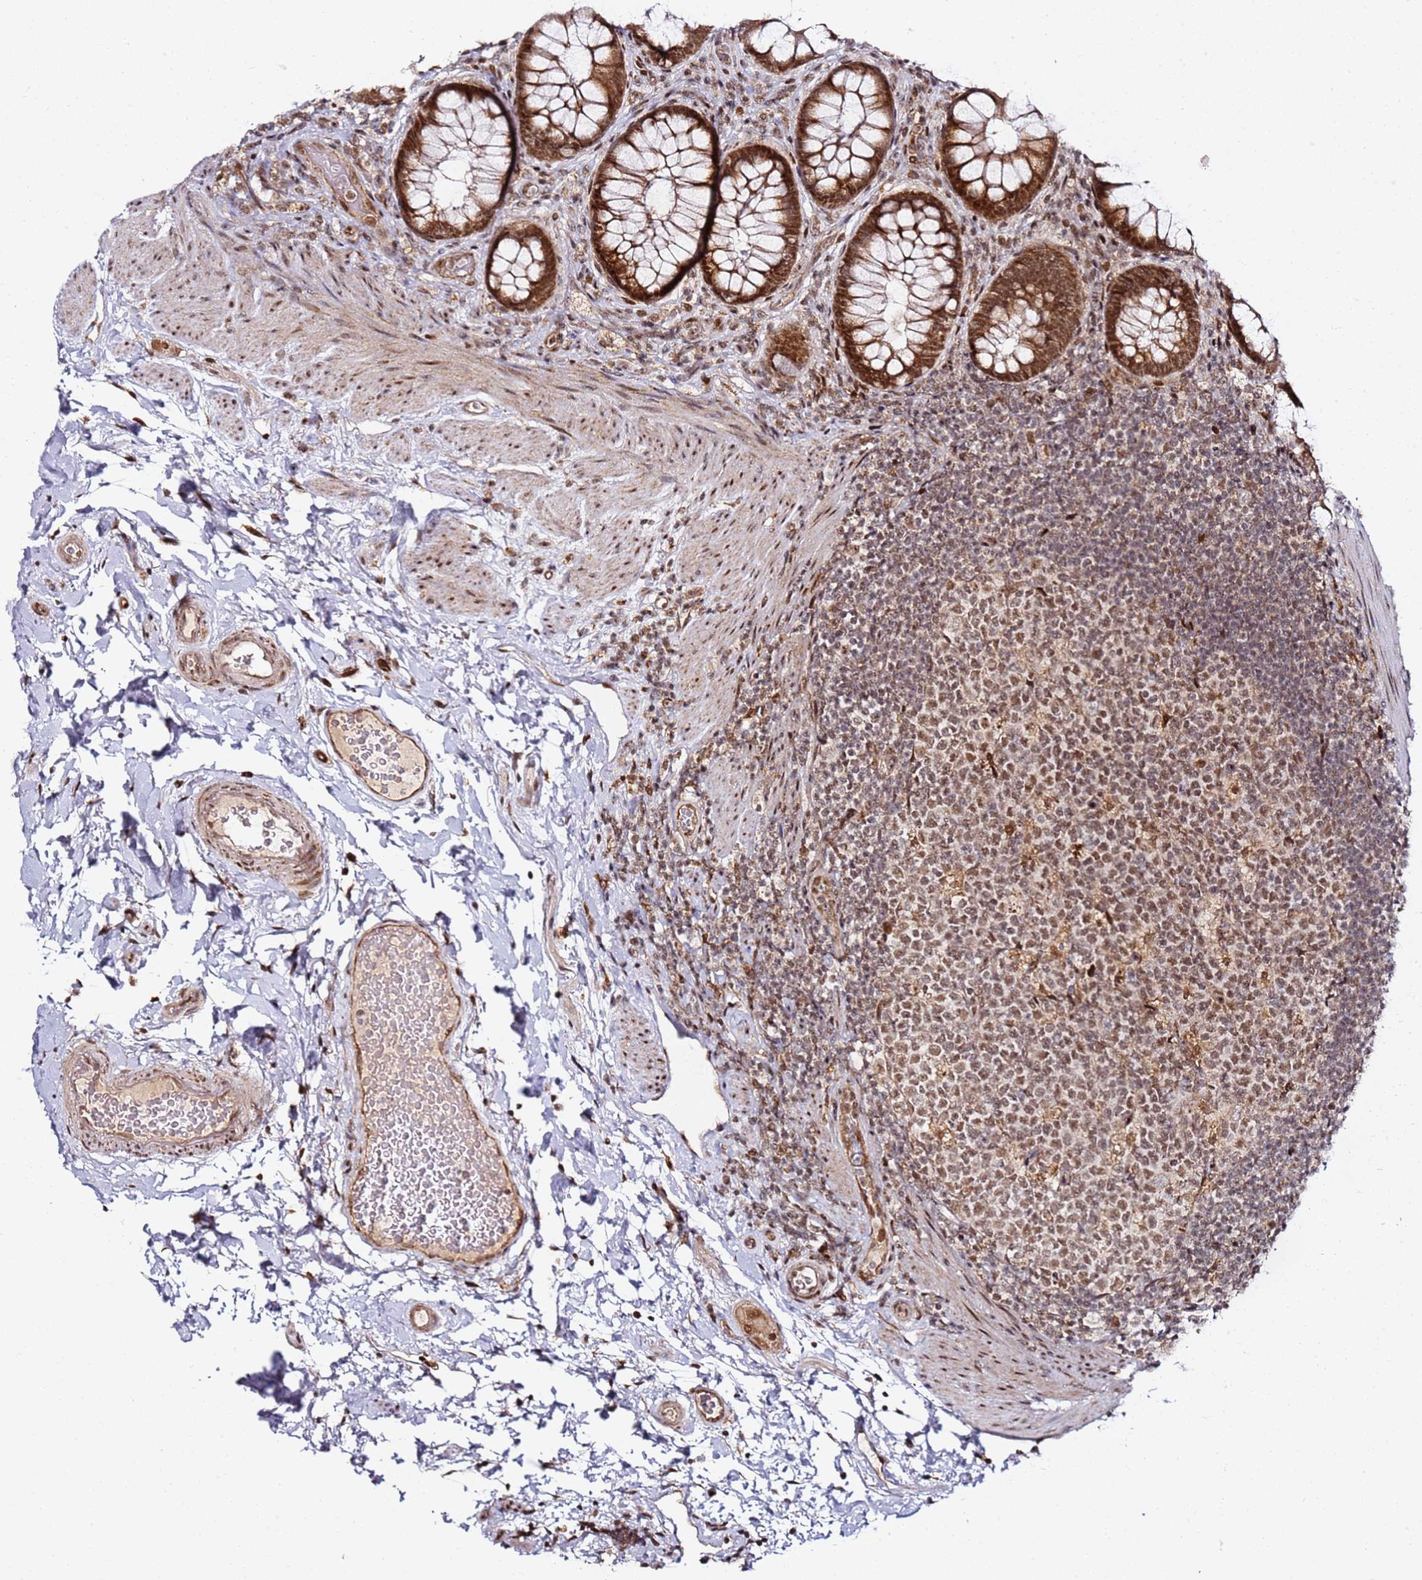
{"staining": {"intensity": "strong", "quantity": ">75%", "location": "cytoplasmic/membranous,nuclear"}, "tissue": "rectum", "cell_type": "Glandular cells", "image_type": "normal", "snomed": [{"axis": "morphology", "description": "Normal tissue, NOS"}, {"axis": "topography", "description": "Rectum"}, {"axis": "topography", "description": "Peripheral nerve tissue"}], "caption": "The image shows staining of unremarkable rectum, revealing strong cytoplasmic/membranous,nuclear protein staining (brown color) within glandular cells.", "gene": "TP53AIP1", "patient": {"sex": "female", "age": 69}}